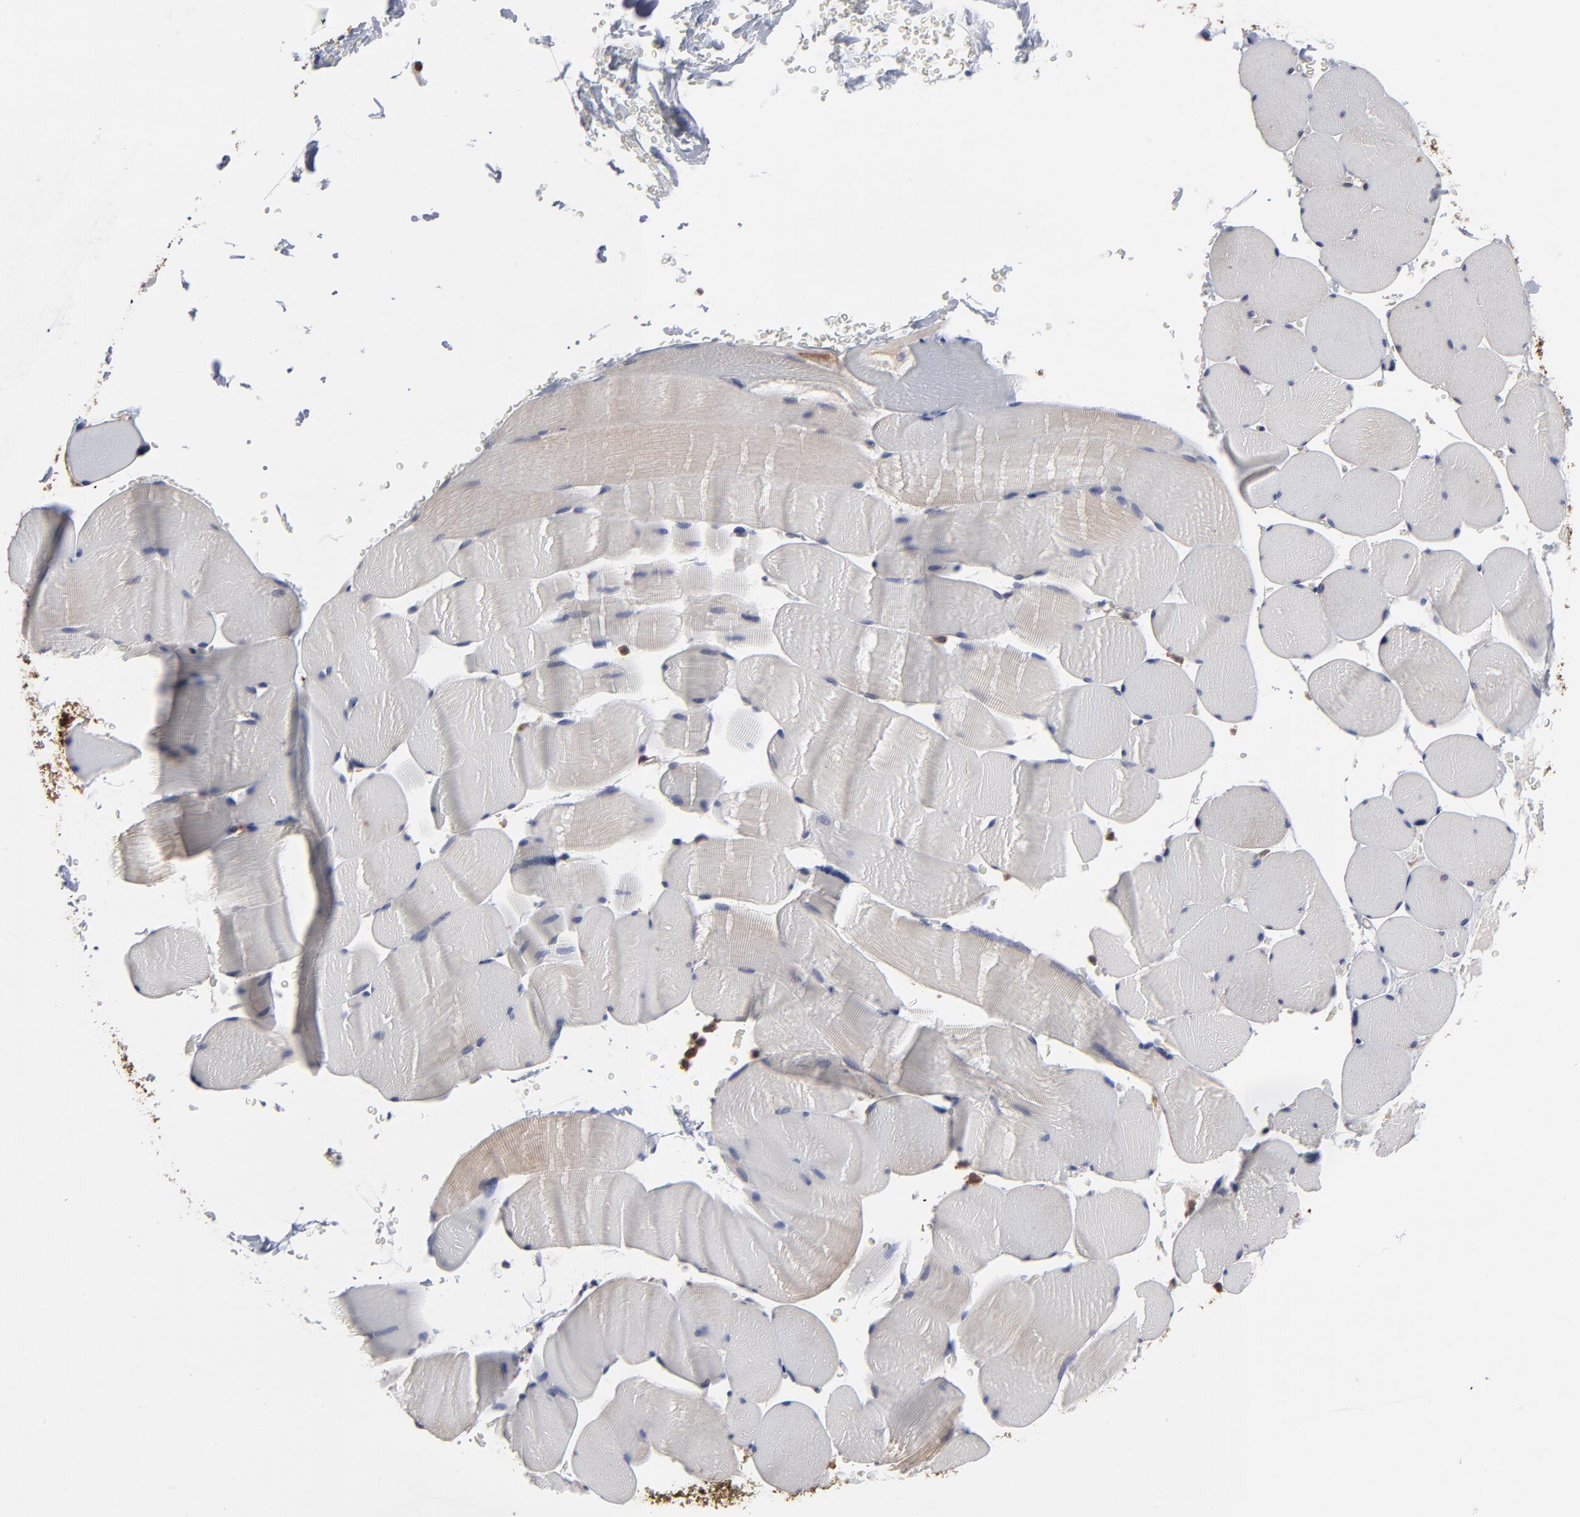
{"staining": {"intensity": "weak", "quantity": ">75%", "location": "cytoplasmic/membranous"}, "tissue": "skeletal muscle", "cell_type": "Myocytes", "image_type": "normal", "snomed": [{"axis": "morphology", "description": "Normal tissue, NOS"}, {"axis": "topography", "description": "Skeletal muscle"}], "caption": "Brown immunohistochemical staining in normal skeletal muscle demonstrates weak cytoplasmic/membranous staining in approximately >75% of myocytes. Using DAB (brown) and hematoxylin (blue) stains, captured at high magnification using brightfield microscopy.", "gene": "MAP2K1", "patient": {"sex": "male", "age": 62}}